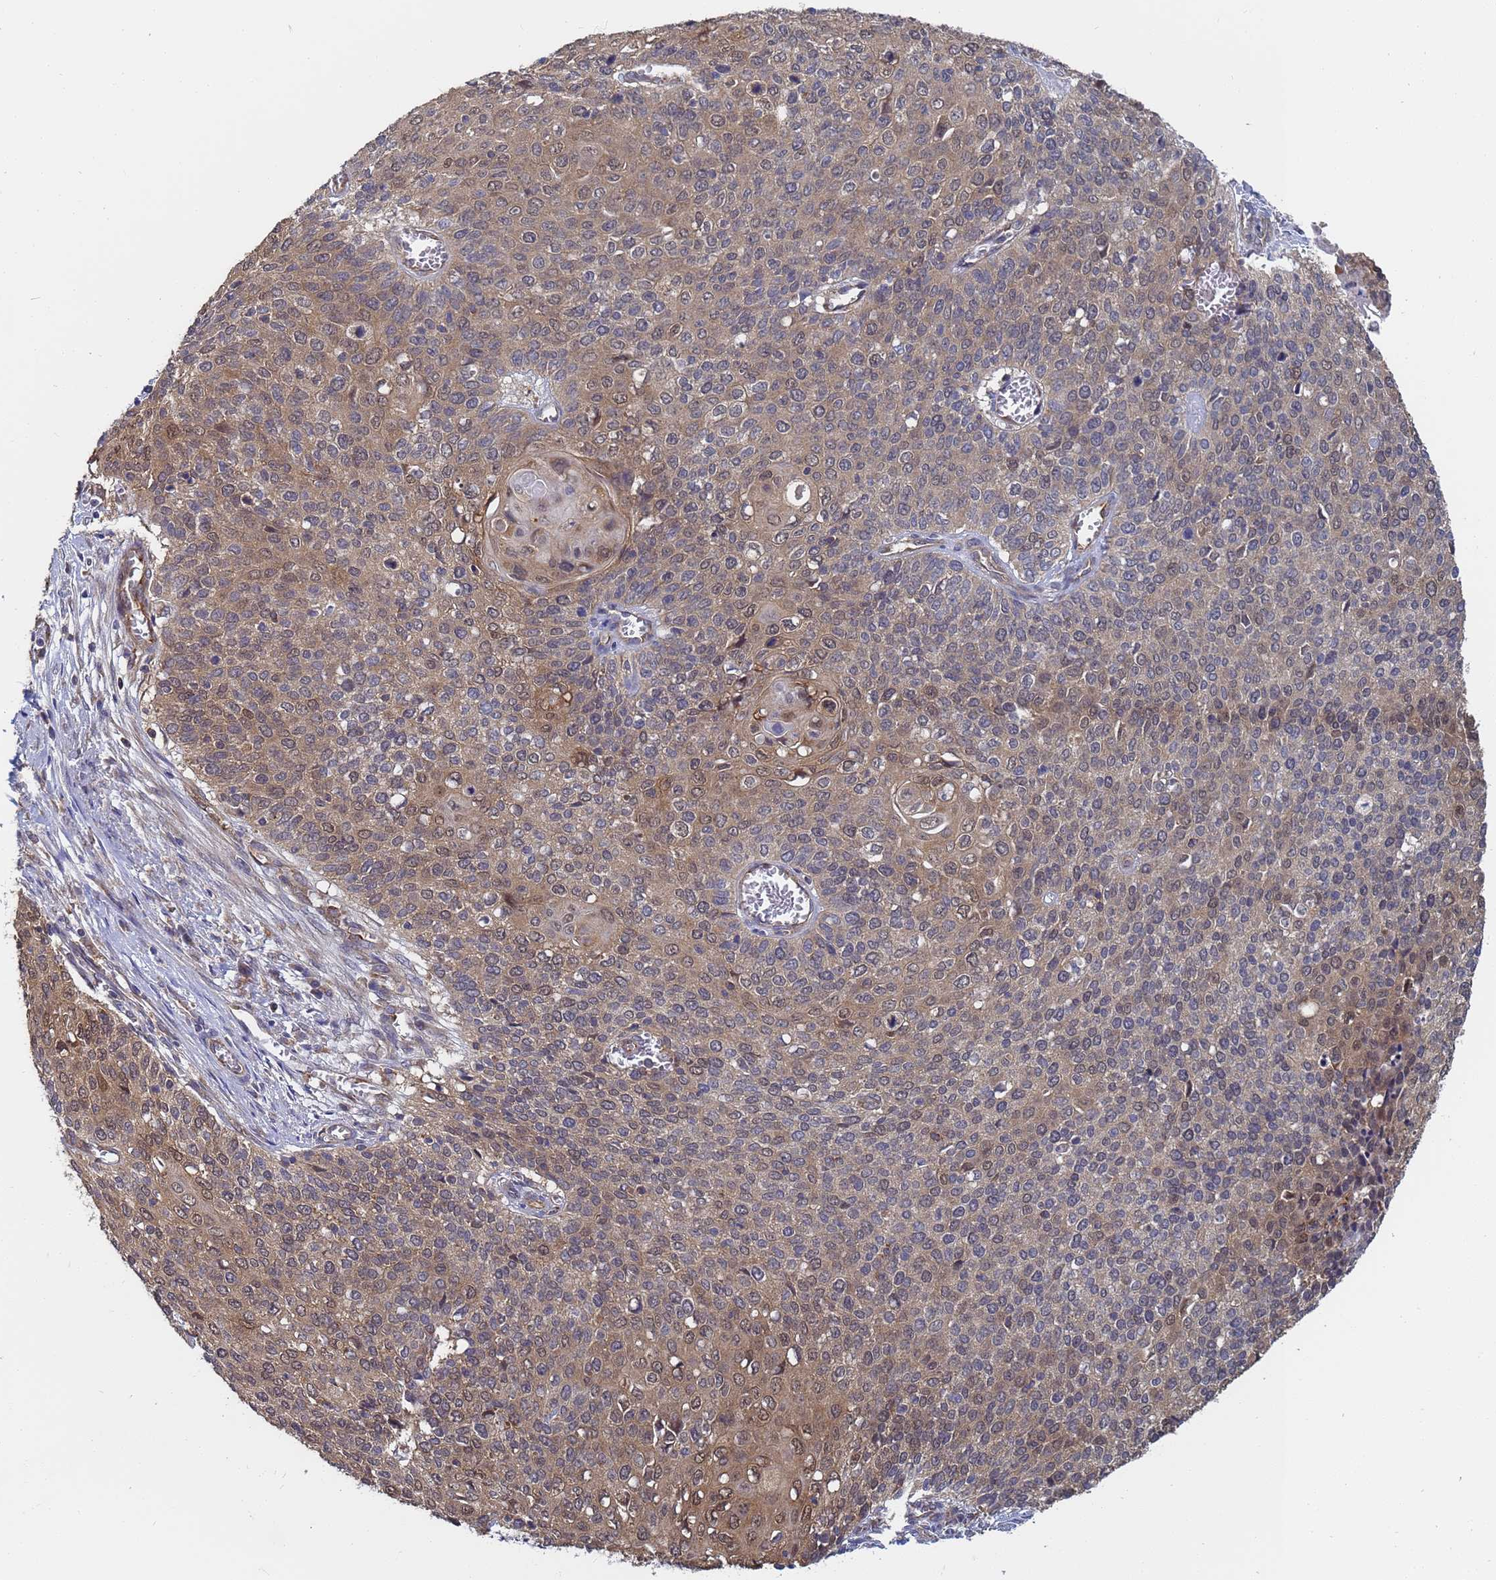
{"staining": {"intensity": "moderate", "quantity": "25%-75%", "location": "cytoplasmic/membranous"}, "tissue": "cervical cancer", "cell_type": "Tumor cells", "image_type": "cancer", "snomed": [{"axis": "morphology", "description": "Squamous cell carcinoma, NOS"}, {"axis": "topography", "description": "Cervix"}], "caption": "Immunohistochemical staining of cervical squamous cell carcinoma displays moderate cytoplasmic/membranous protein staining in about 25%-75% of tumor cells.", "gene": "ALS2CL", "patient": {"sex": "female", "age": 39}}